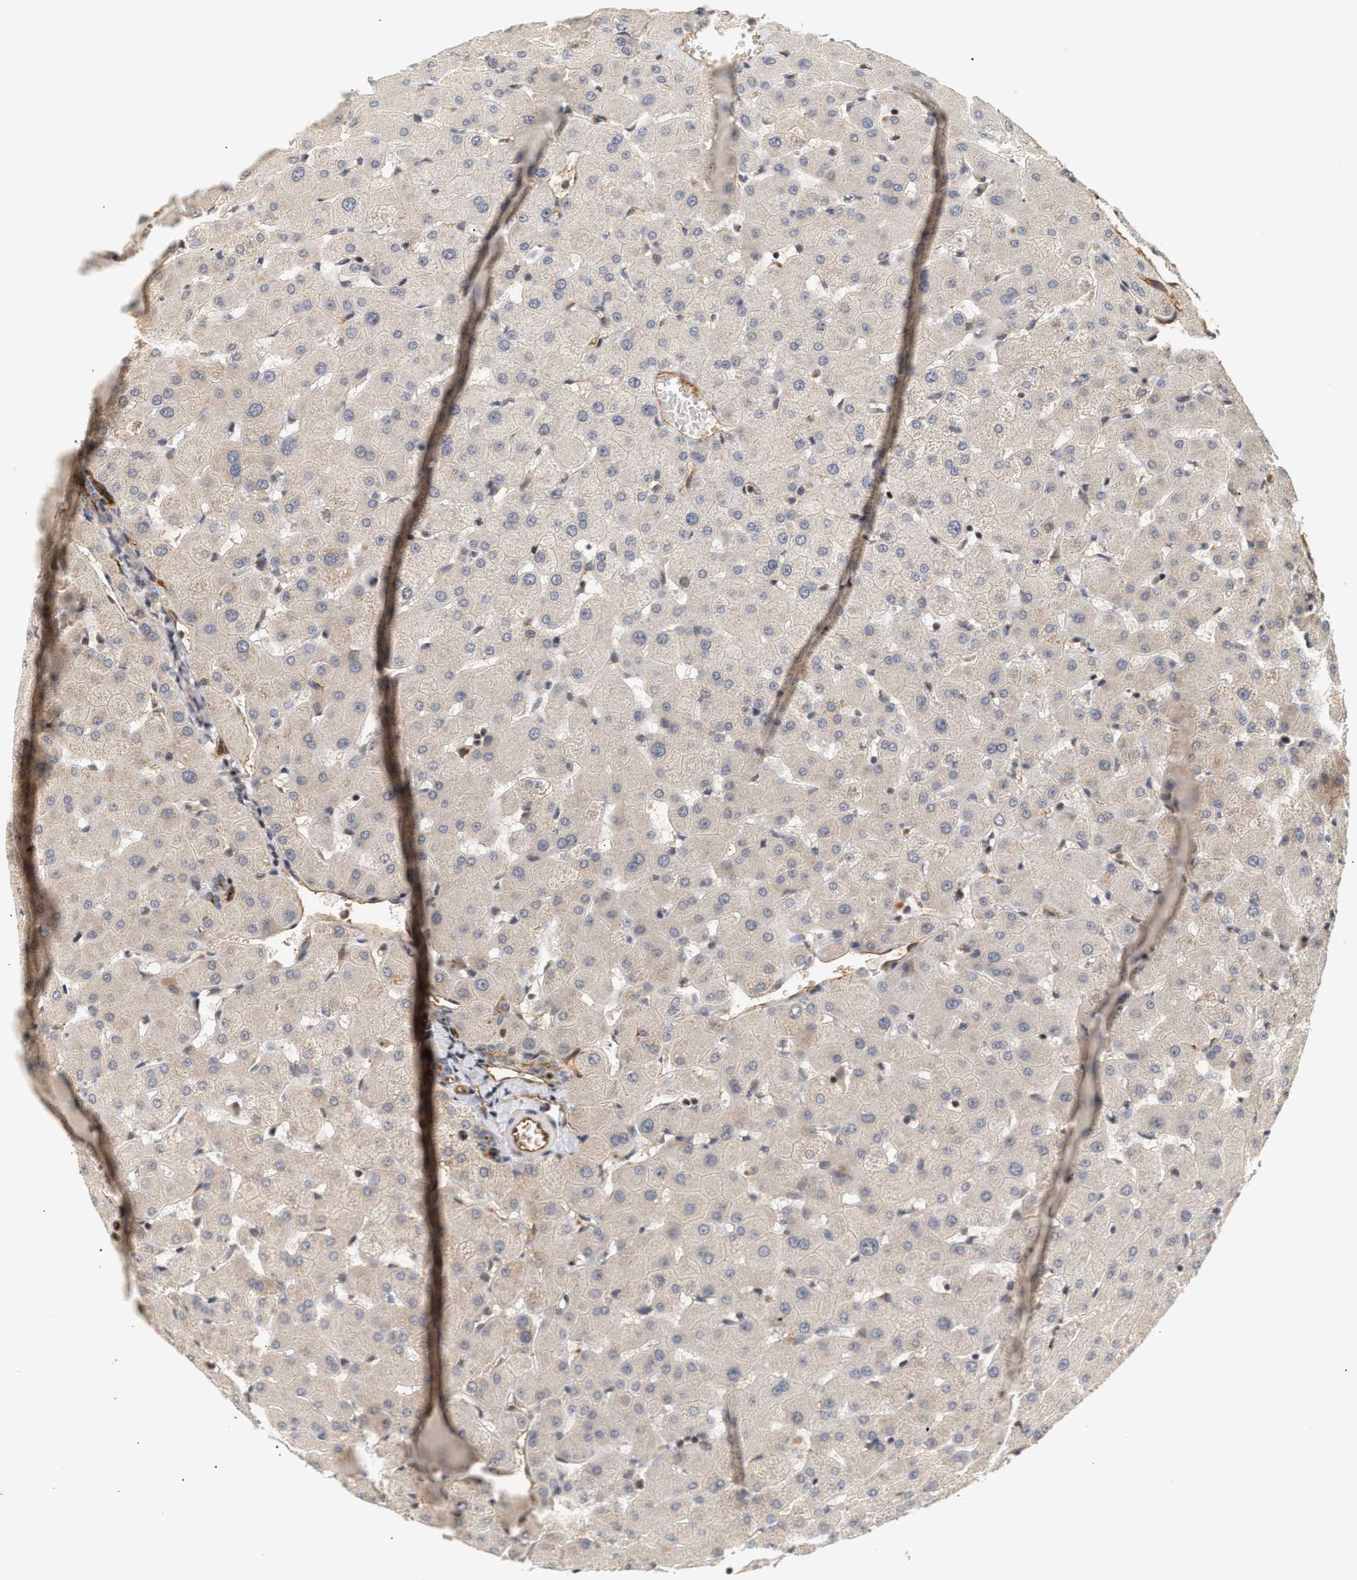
{"staining": {"intensity": "moderate", "quantity": "<25%", "location": "cytoplasmic/membranous"}, "tissue": "liver", "cell_type": "Cholangiocytes", "image_type": "normal", "snomed": [{"axis": "morphology", "description": "Normal tissue, NOS"}, {"axis": "topography", "description": "Liver"}], "caption": "Immunohistochemical staining of normal liver reveals moderate cytoplasmic/membranous protein positivity in about <25% of cholangiocytes.", "gene": "PLXND1", "patient": {"sex": "female", "age": 63}}